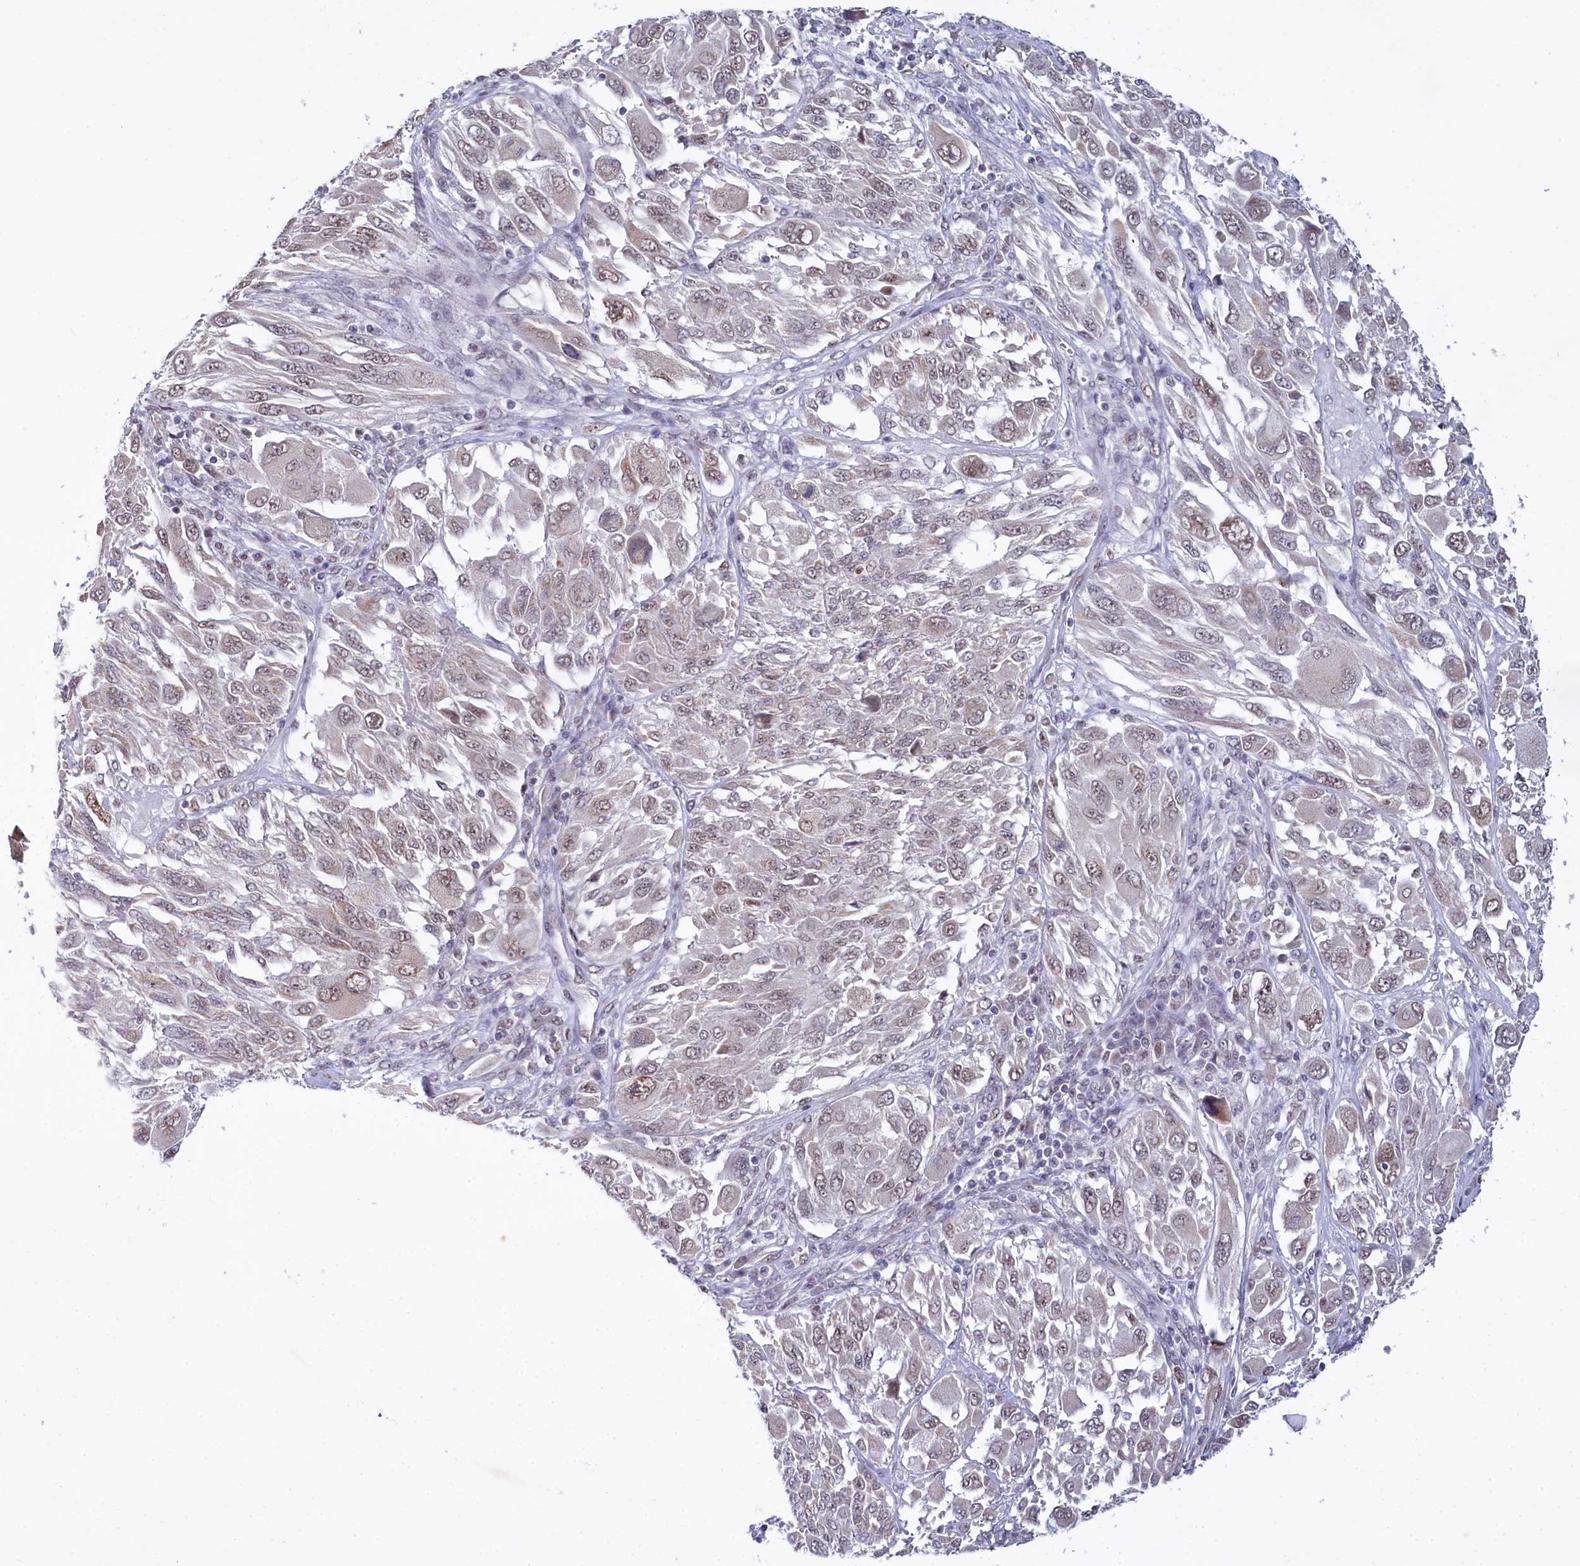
{"staining": {"intensity": "weak", "quantity": "25%-75%", "location": "nuclear"}, "tissue": "melanoma", "cell_type": "Tumor cells", "image_type": "cancer", "snomed": [{"axis": "morphology", "description": "Malignant melanoma, NOS"}, {"axis": "topography", "description": "Skin"}], "caption": "DAB immunohistochemical staining of human melanoma reveals weak nuclear protein expression in about 25%-75% of tumor cells.", "gene": "PPHLN1", "patient": {"sex": "female", "age": 91}}